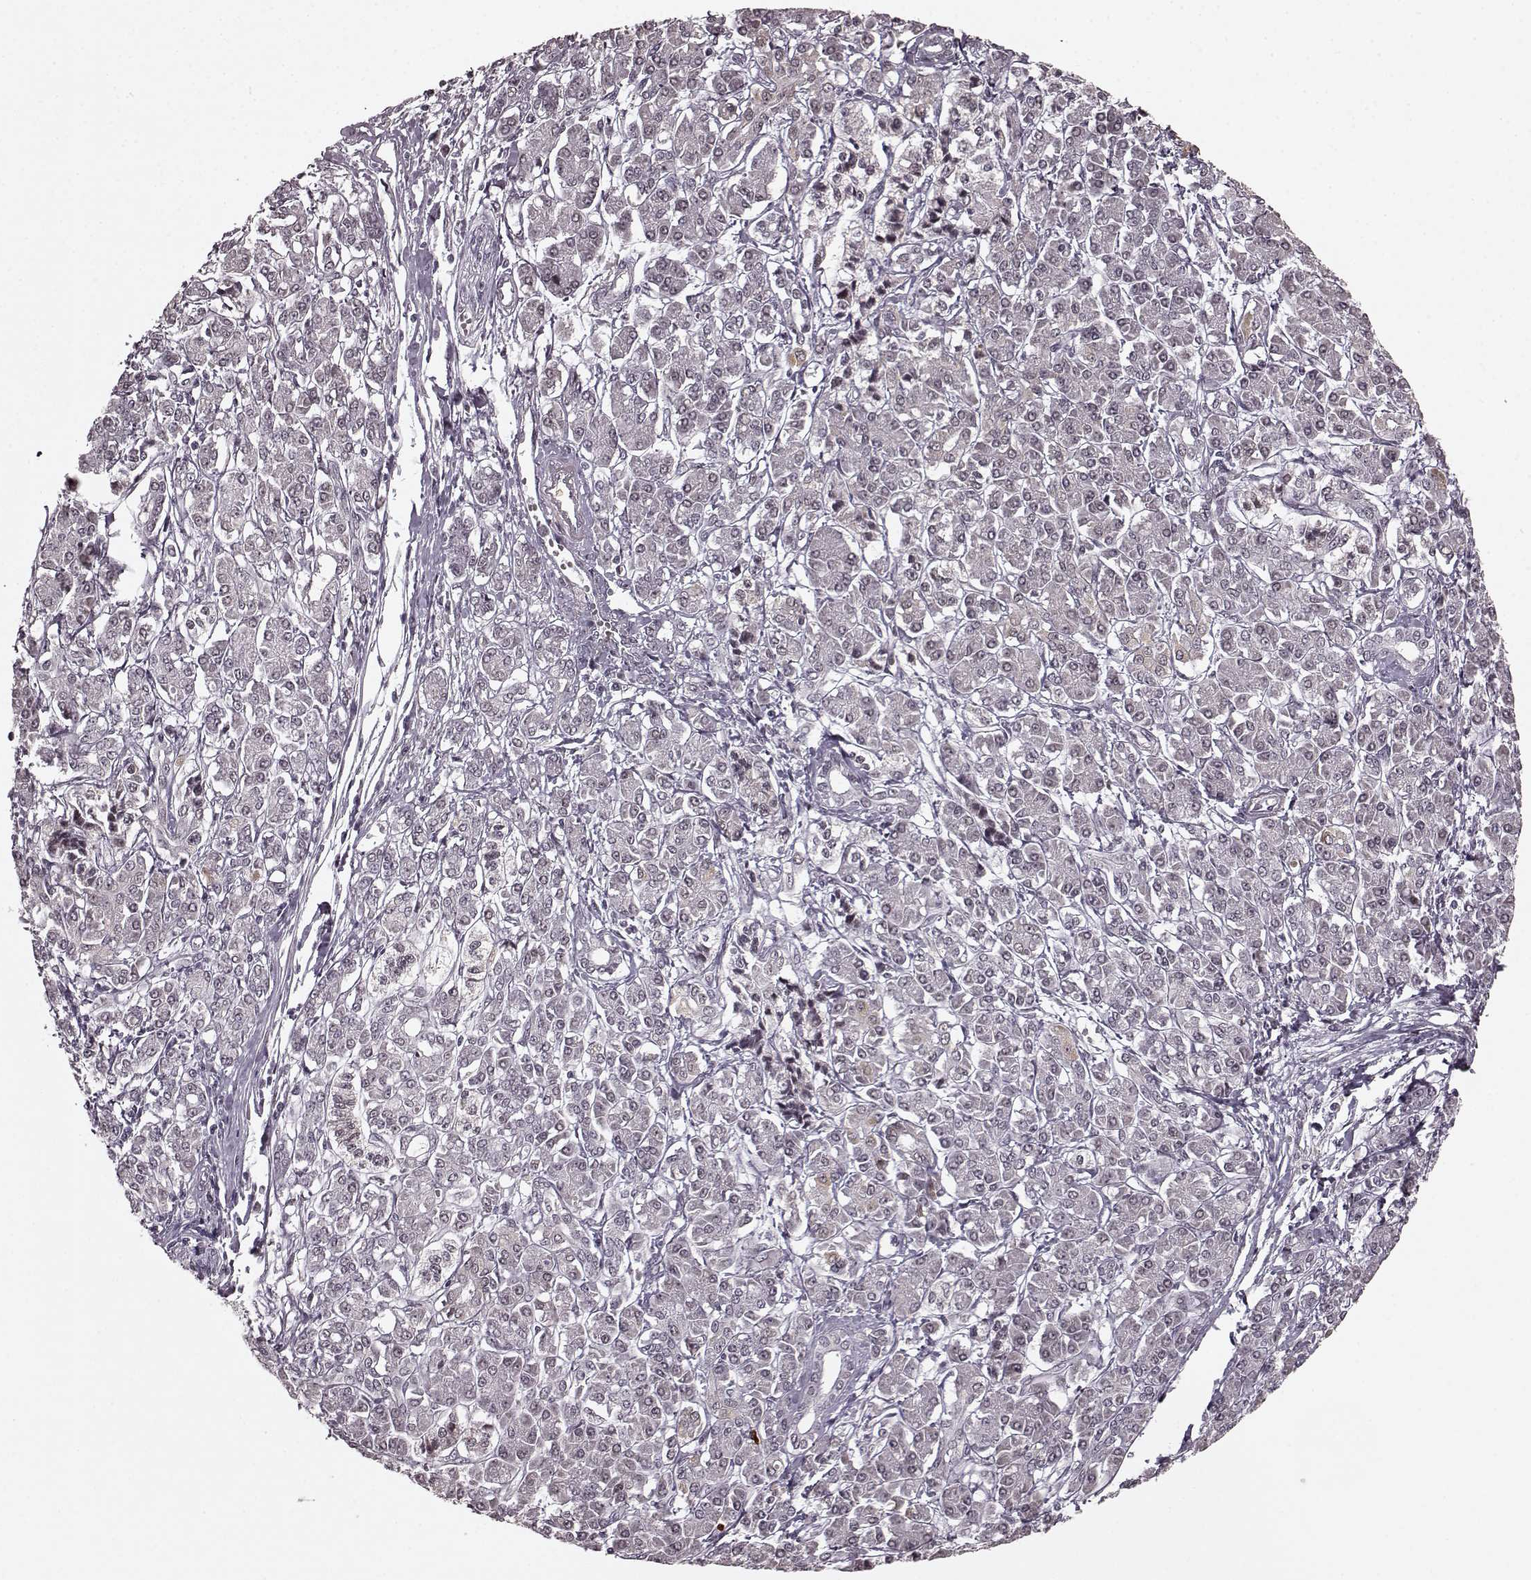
{"staining": {"intensity": "negative", "quantity": "none", "location": "none"}, "tissue": "pancreatic cancer", "cell_type": "Tumor cells", "image_type": "cancer", "snomed": [{"axis": "morphology", "description": "Adenocarcinoma, NOS"}, {"axis": "topography", "description": "Pancreas"}], "caption": "A photomicrograph of human pancreatic adenocarcinoma is negative for staining in tumor cells.", "gene": "PLCB4", "patient": {"sex": "female", "age": 68}}